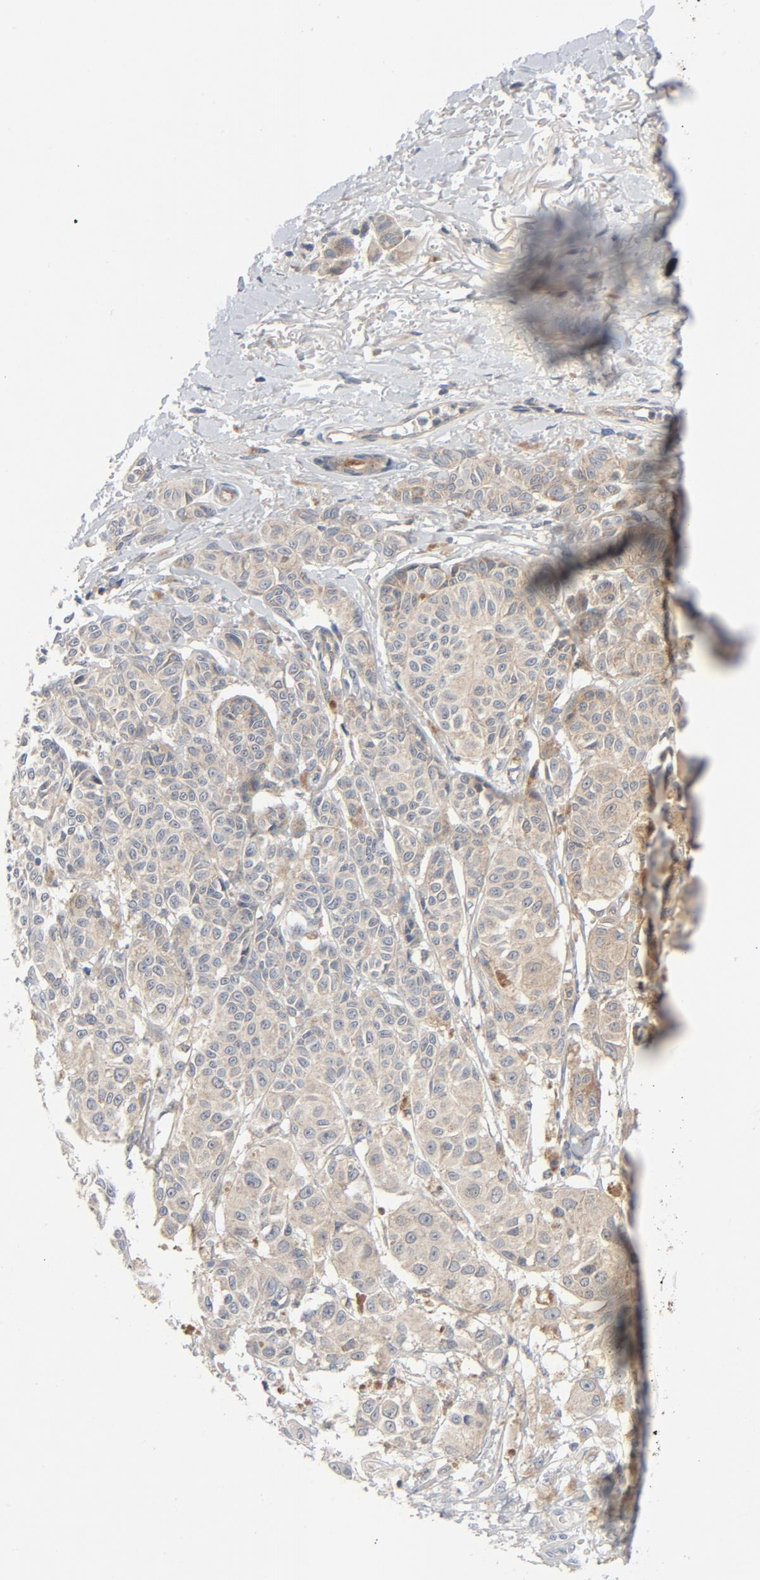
{"staining": {"intensity": "weak", "quantity": ">75%", "location": "cytoplasmic/membranous"}, "tissue": "melanoma", "cell_type": "Tumor cells", "image_type": "cancer", "snomed": [{"axis": "morphology", "description": "Malignant melanoma, NOS"}, {"axis": "topography", "description": "Skin"}], "caption": "Immunohistochemistry (IHC) (DAB (3,3'-diaminobenzidine)) staining of melanoma reveals weak cytoplasmic/membranous protein expression in about >75% of tumor cells. (IHC, brightfield microscopy, high magnification).", "gene": "TSG101", "patient": {"sex": "male", "age": 76}}